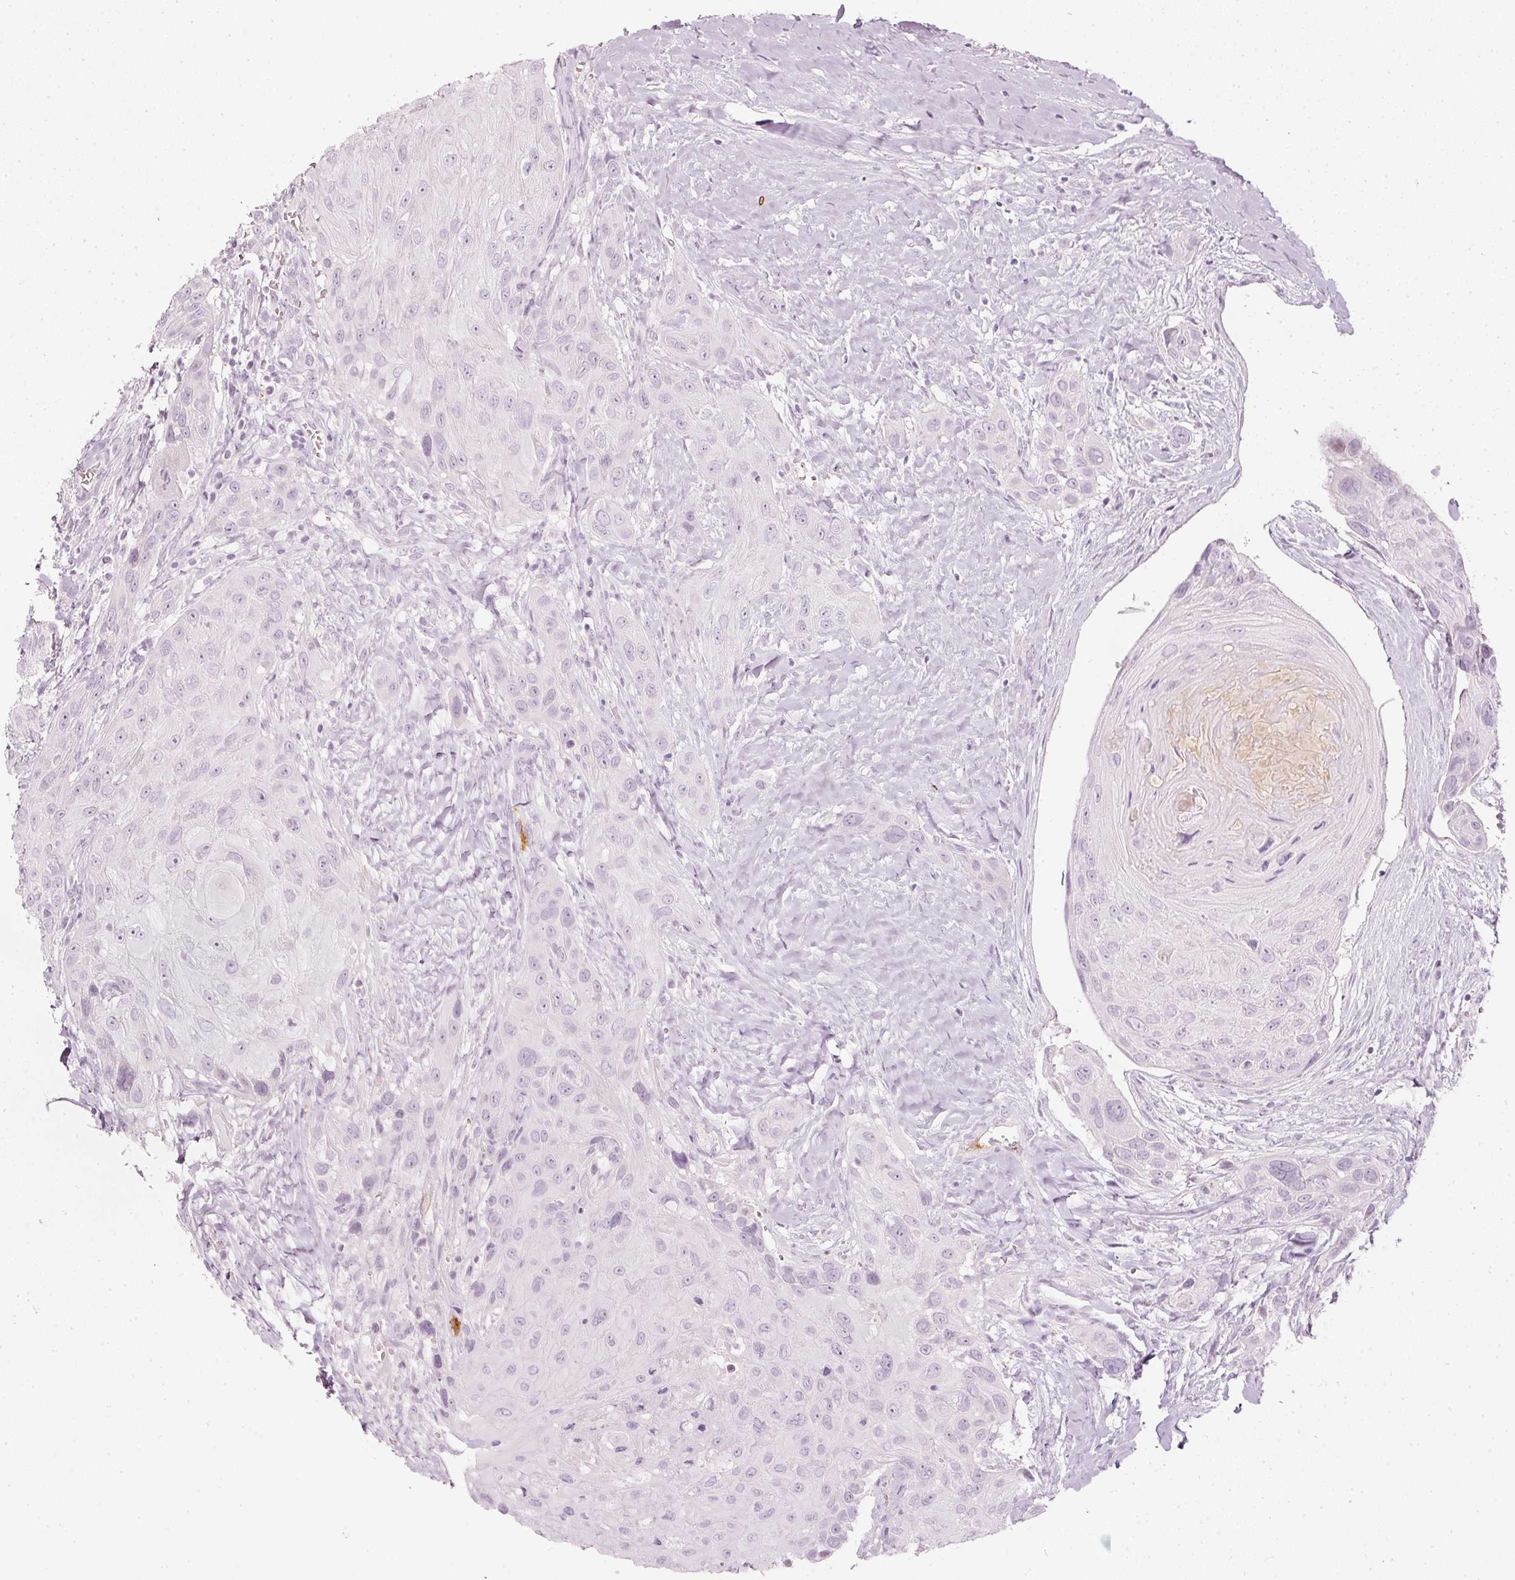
{"staining": {"intensity": "negative", "quantity": "none", "location": "none"}, "tissue": "head and neck cancer", "cell_type": "Tumor cells", "image_type": "cancer", "snomed": [{"axis": "morphology", "description": "Squamous cell carcinoma, NOS"}, {"axis": "topography", "description": "Head-Neck"}], "caption": "IHC photomicrograph of neoplastic tissue: human head and neck cancer (squamous cell carcinoma) stained with DAB (3,3'-diaminobenzidine) reveals no significant protein expression in tumor cells.", "gene": "LECT2", "patient": {"sex": "male", "age": 81}}